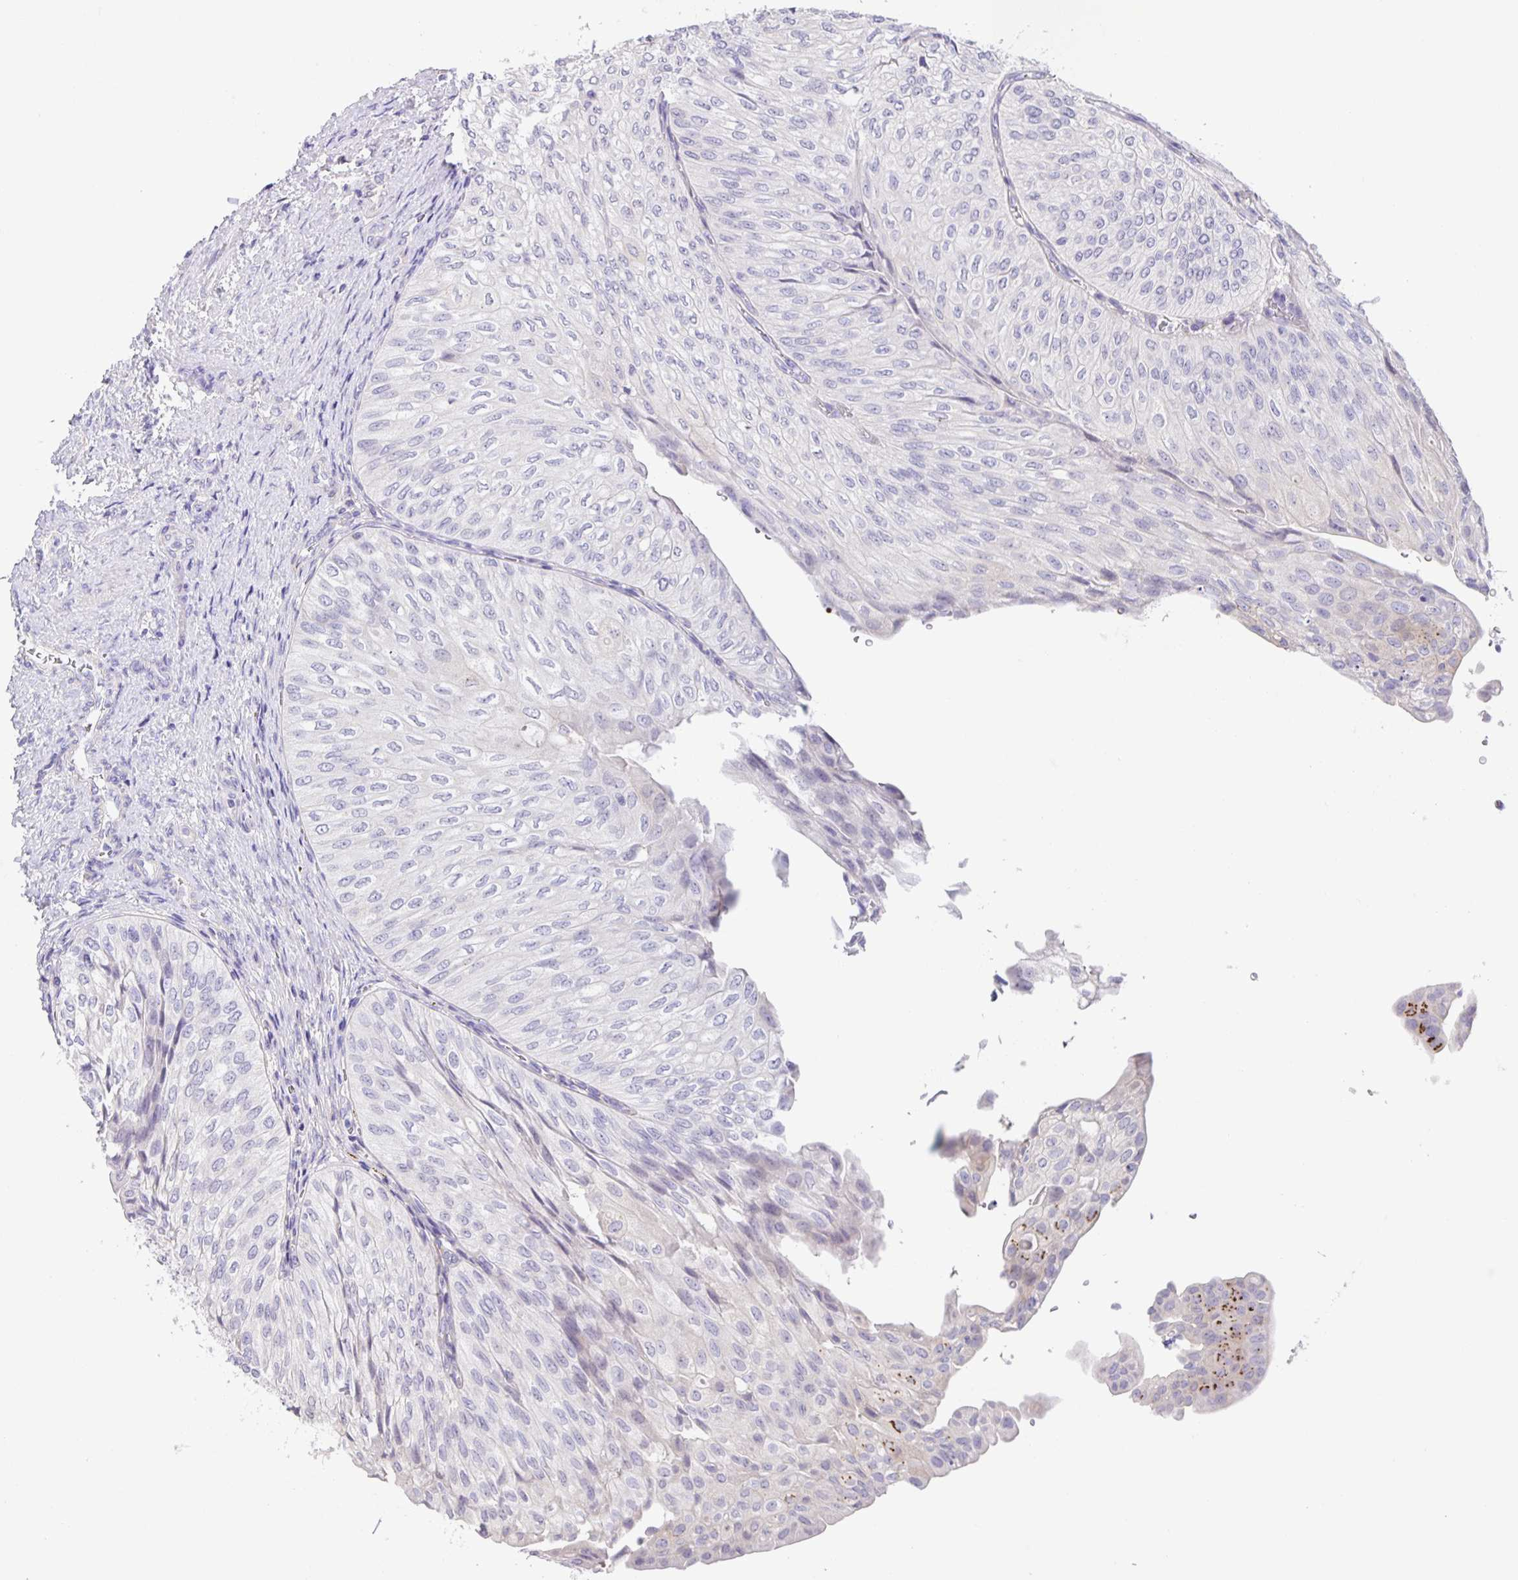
{"staining": {"intensity": "negative", "quantity": "none", "location": "none"}, "tissue": "urothelial cancer", "cell_type": "Tumor cells", "image_type": "cancer", "snomed": [{"axis": "morphology", "description": "Urothelial carcinoma, NOS"}, {"axis": "topography", "description": "Urinary bladder"}], "caption": "Micrograph shows no protein positivity in tumor cells of urothelial cancer tissue.", "gene": "PRR36", "patient": {"sex": "male", "age": 62}}